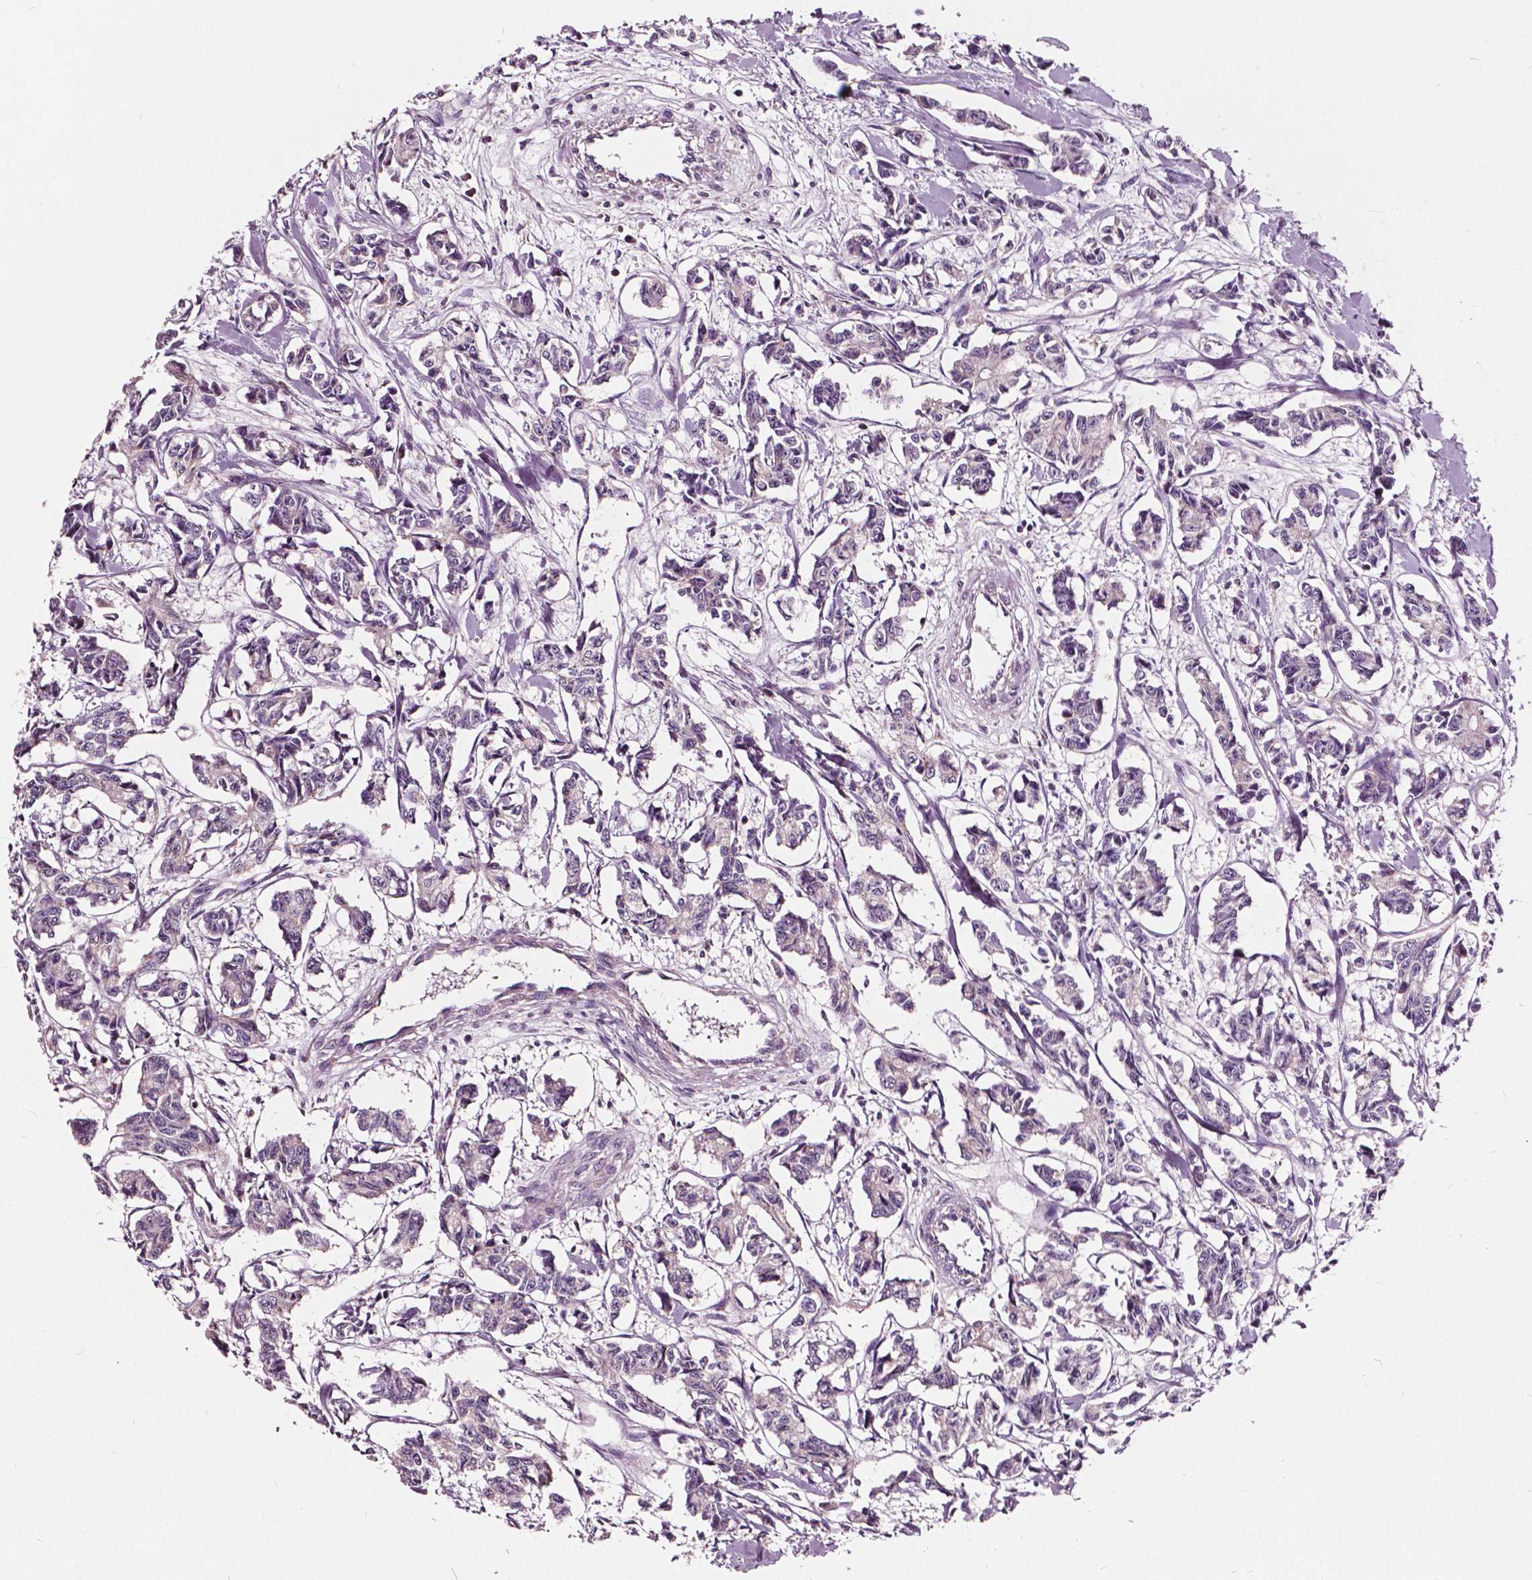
{"staining": {"intensity": "negative", "quantity": "none", "location": "none"}, "tissue": "carcinoid", "cell_type": "Tumor cells", "image_type": "cancer", "snomed": [{"axis": "morphology", "description": "Carcinoid, malignant, NOS"}, {"axis": "topography", "description": "Kidney"}], "caption": "Immunohistochemistry of carcinoid (malignant) shows no positivity in tumor cells. The staining was performed using DAB to visualize the protein expression in brown, while the nuclei were stained in blue with hematoxylin (Magnification: 20x).", "gene": "ODF3L2", "patient": {"sex": "female", "age": 41}}